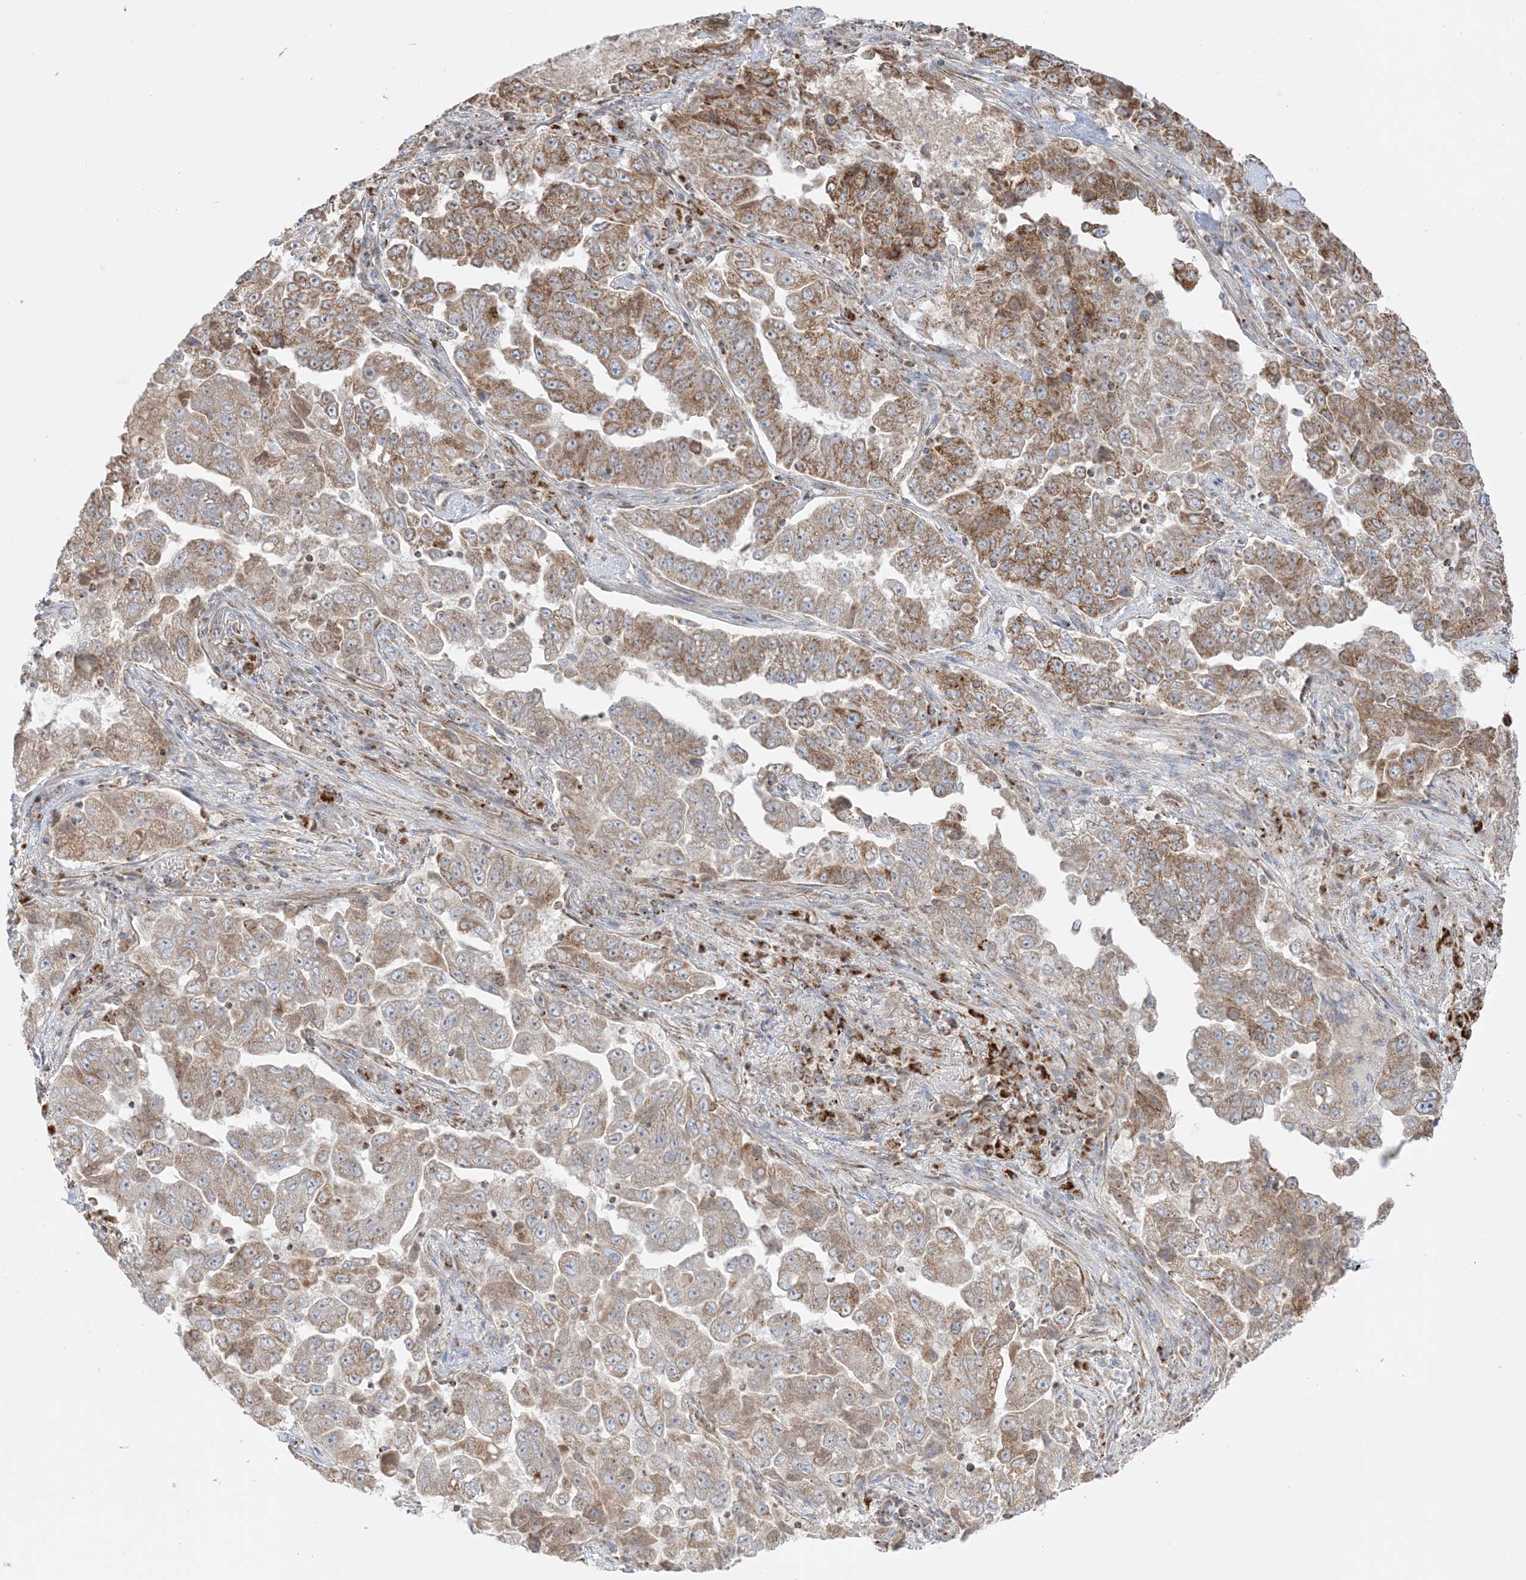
{"staining": {"intensity": "moderate", "quantity": ">75%", "location": "cytoplasmic/membranous"}, "tissue": "lung cancer", "cell_type": "Tumor cells", "image_type": "cancer", "snomed": [{"axis": "morphology", "description": "Adenocarcinoma, NOS"}, {"axis": "topography", "description": "Lung"}], "caption": "This histopathology image exhibits immunohistochemistry (IHC) staining of human lung cancer (adenocarcinoma), with medium moderate cytoplasmic/membranous expression in approximately >75% of tumor cells.", "gene": "SLC25A12", "patient": {"sex": "female", "age": 51}}